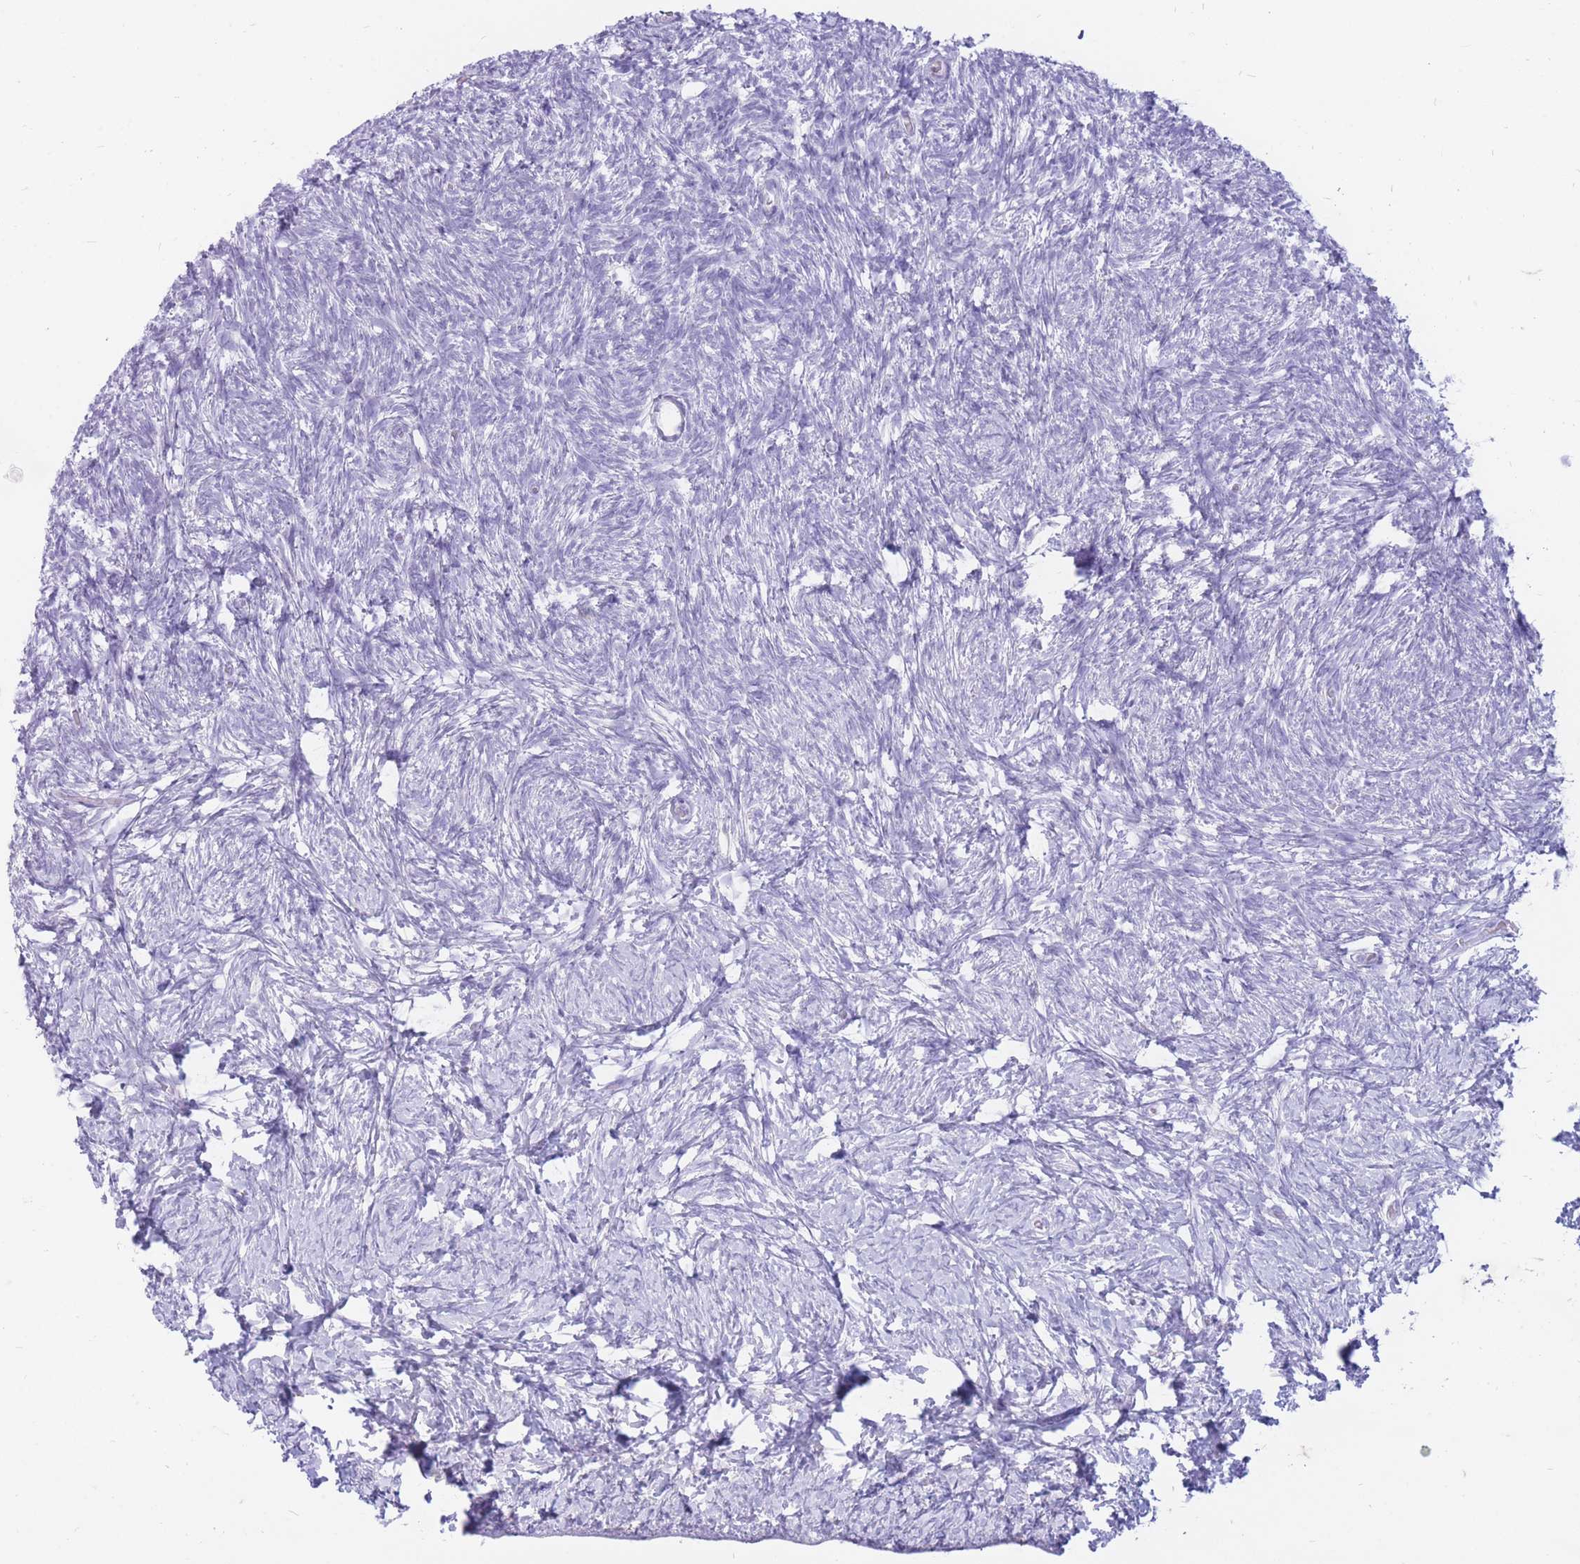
{"staining": {"intensity": "negative", "quantity": "none", "location": "none"}, "tissue": "ovary", "cell_type": "Follicle cells", "image_type": "normal", "snomed": [{"axis": "morphology", "description": "Normal tissue, NOS"}, {"axis": "topography", "description": "Ovary"}], "caption": "Micrograph shows no significant protein positivity in follicle cells of benign ovary.", "gene": "ZFP37", "patient": {"sex": "female", "age": 39}}